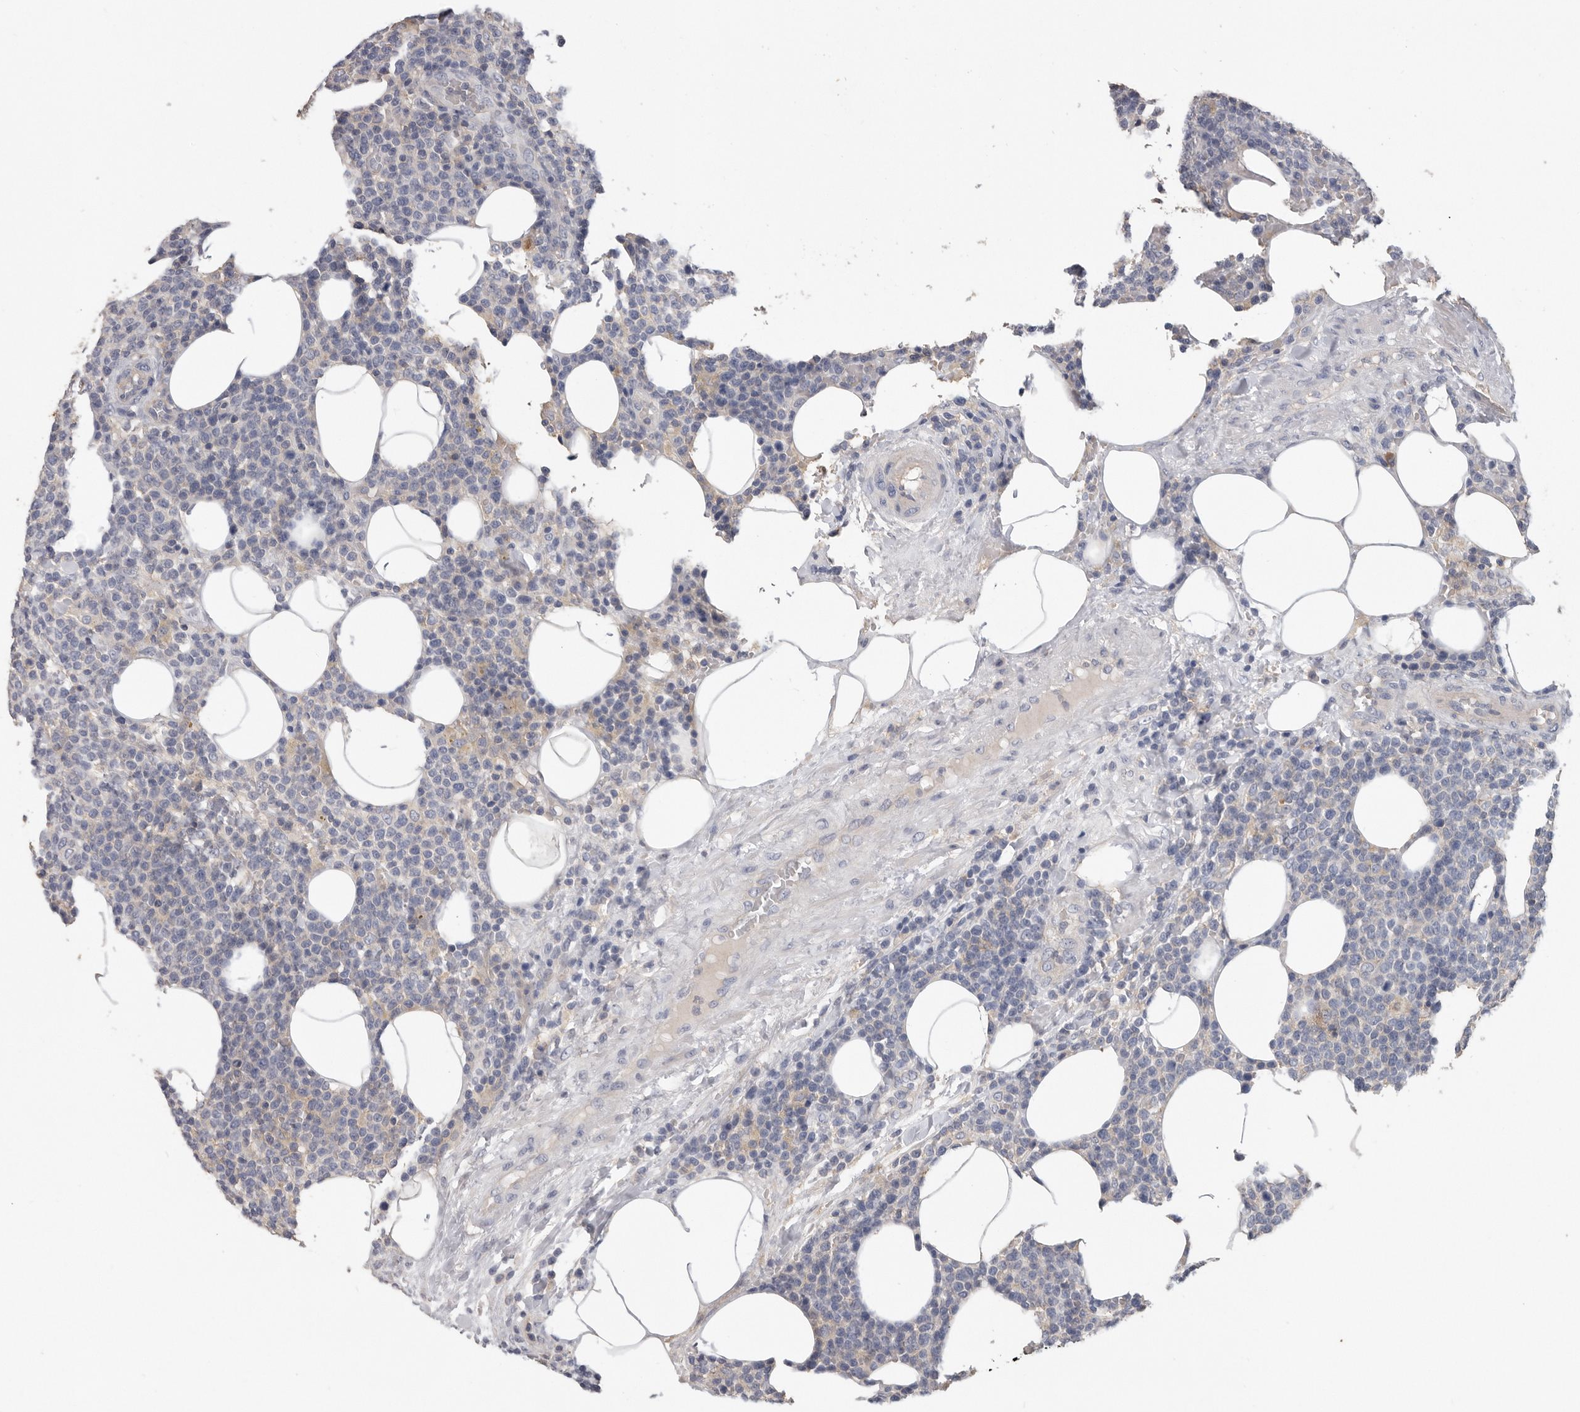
{"staining": {"intensity": "negative", "quantity": "none", "location": "none"}, "tissue": "lymphoma", "cell_type": "Tumor cells", "image_type": "cancer", "snomed": [{"axis": "morphology", "description": "Malignant lymphoma, non-Hodgkin's type, High grade"}, {"axis": "topography", "description": "Lymph node"}], "caption": "Immunohistochemistry (IHC) image of neoplastic tissue: human malignant lymphoma, non-Hodgkin's type (high-grade) stained with DAB (3,3'-diaminobenzidine) reveals no significant protein expression in tumor cells.", "gene": "WDTC1", "patient": {"sex": "male", "age": 61}}